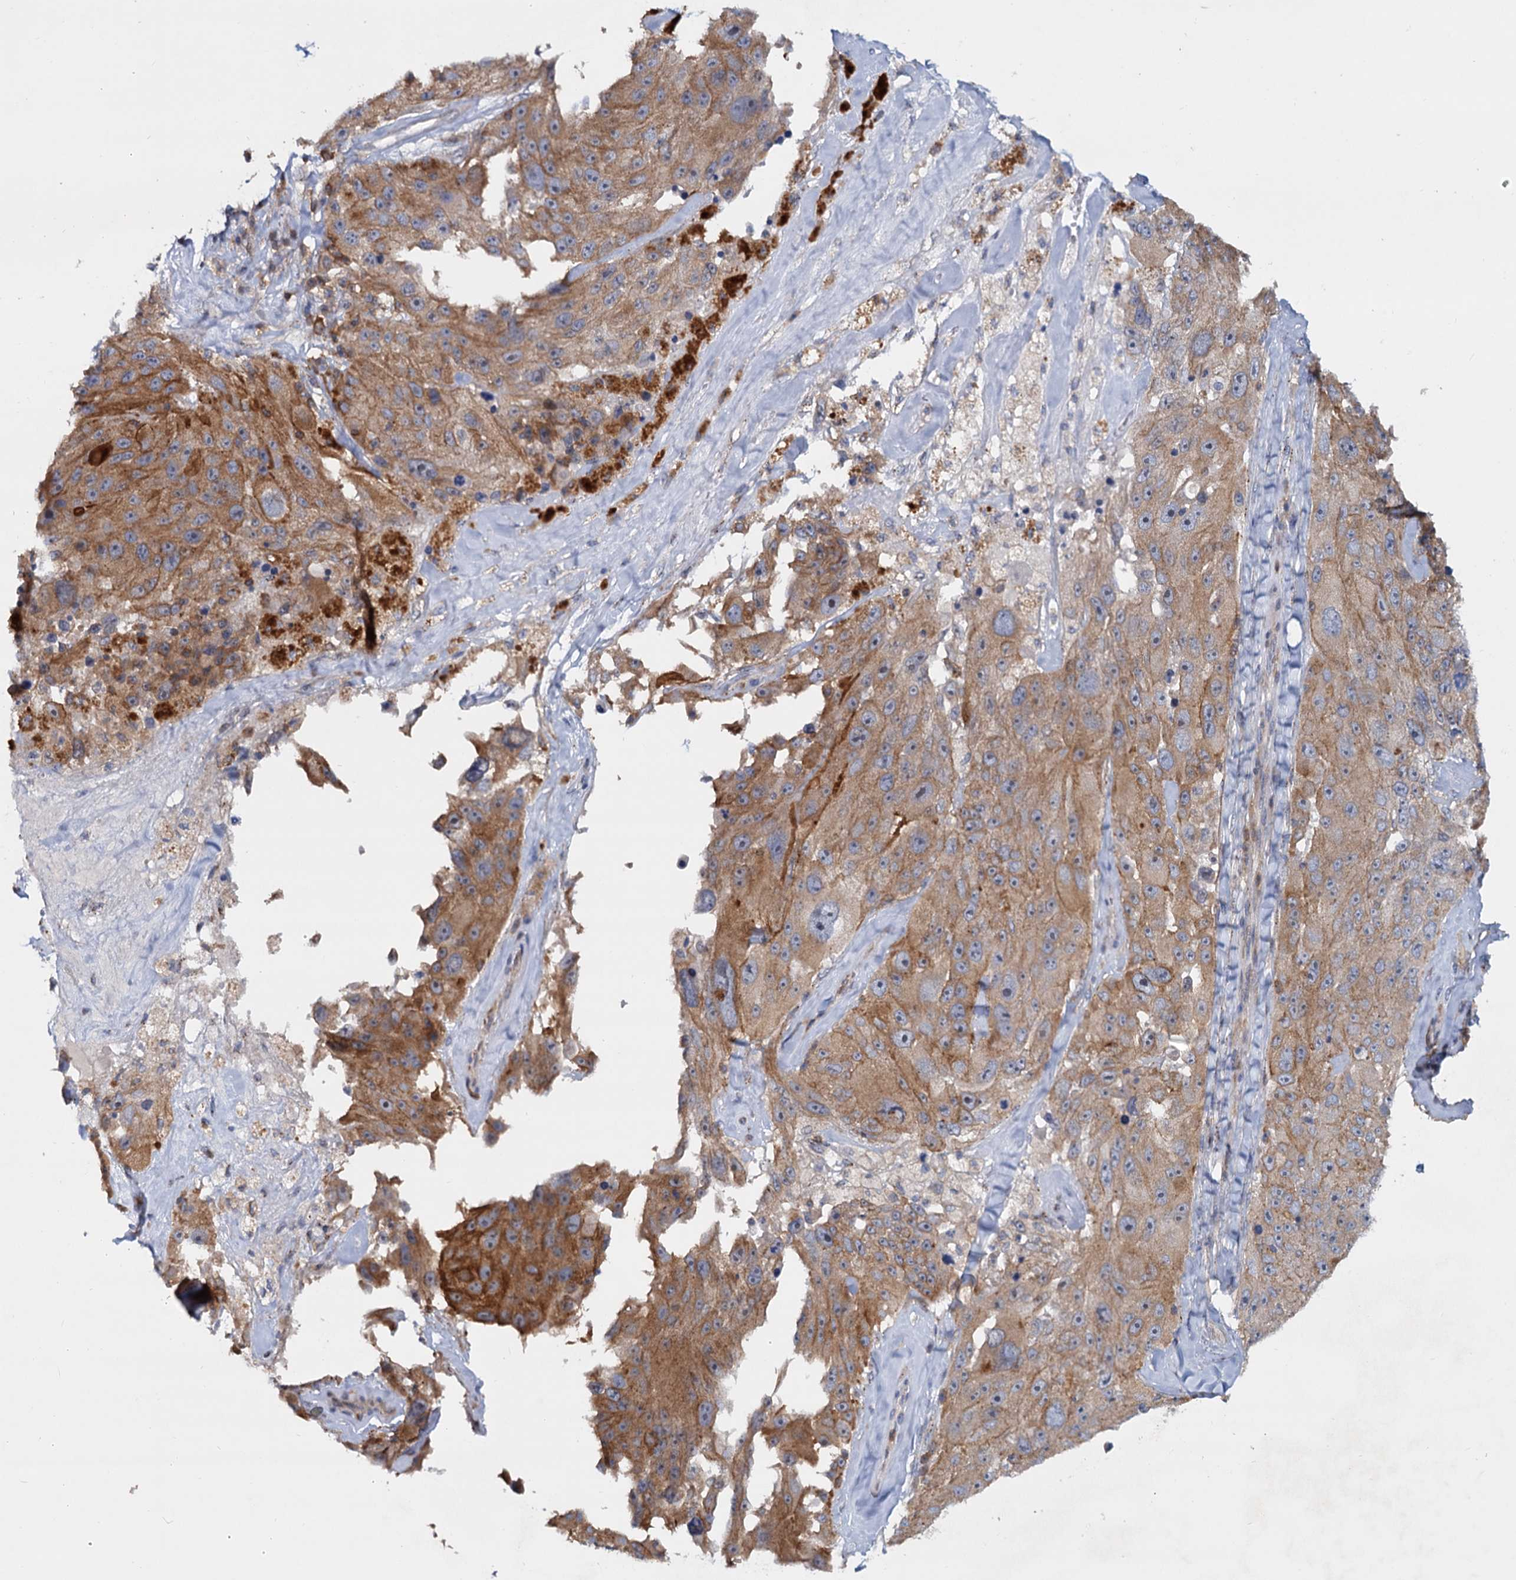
{"staining": {"intensity": "moderate", "quantity": ">75%", "location": "cytoplasmic/membranous"}, "tissue": "melanoma", "cell_type": "Tumor cells", "image_type": "cancer", "snomed": [{"axis": "morphology", "description": "Malignant melanoma, Metastatic site"}, {"axis": "topography", "description": "Lymph node"}], "caption": "A brown stain shows moderate cytoplasmic/membranous staining of a protein in human melanoma tumor cells.", "gene": "LRCH4", "patient": {"sex": "male", "age": 62}}